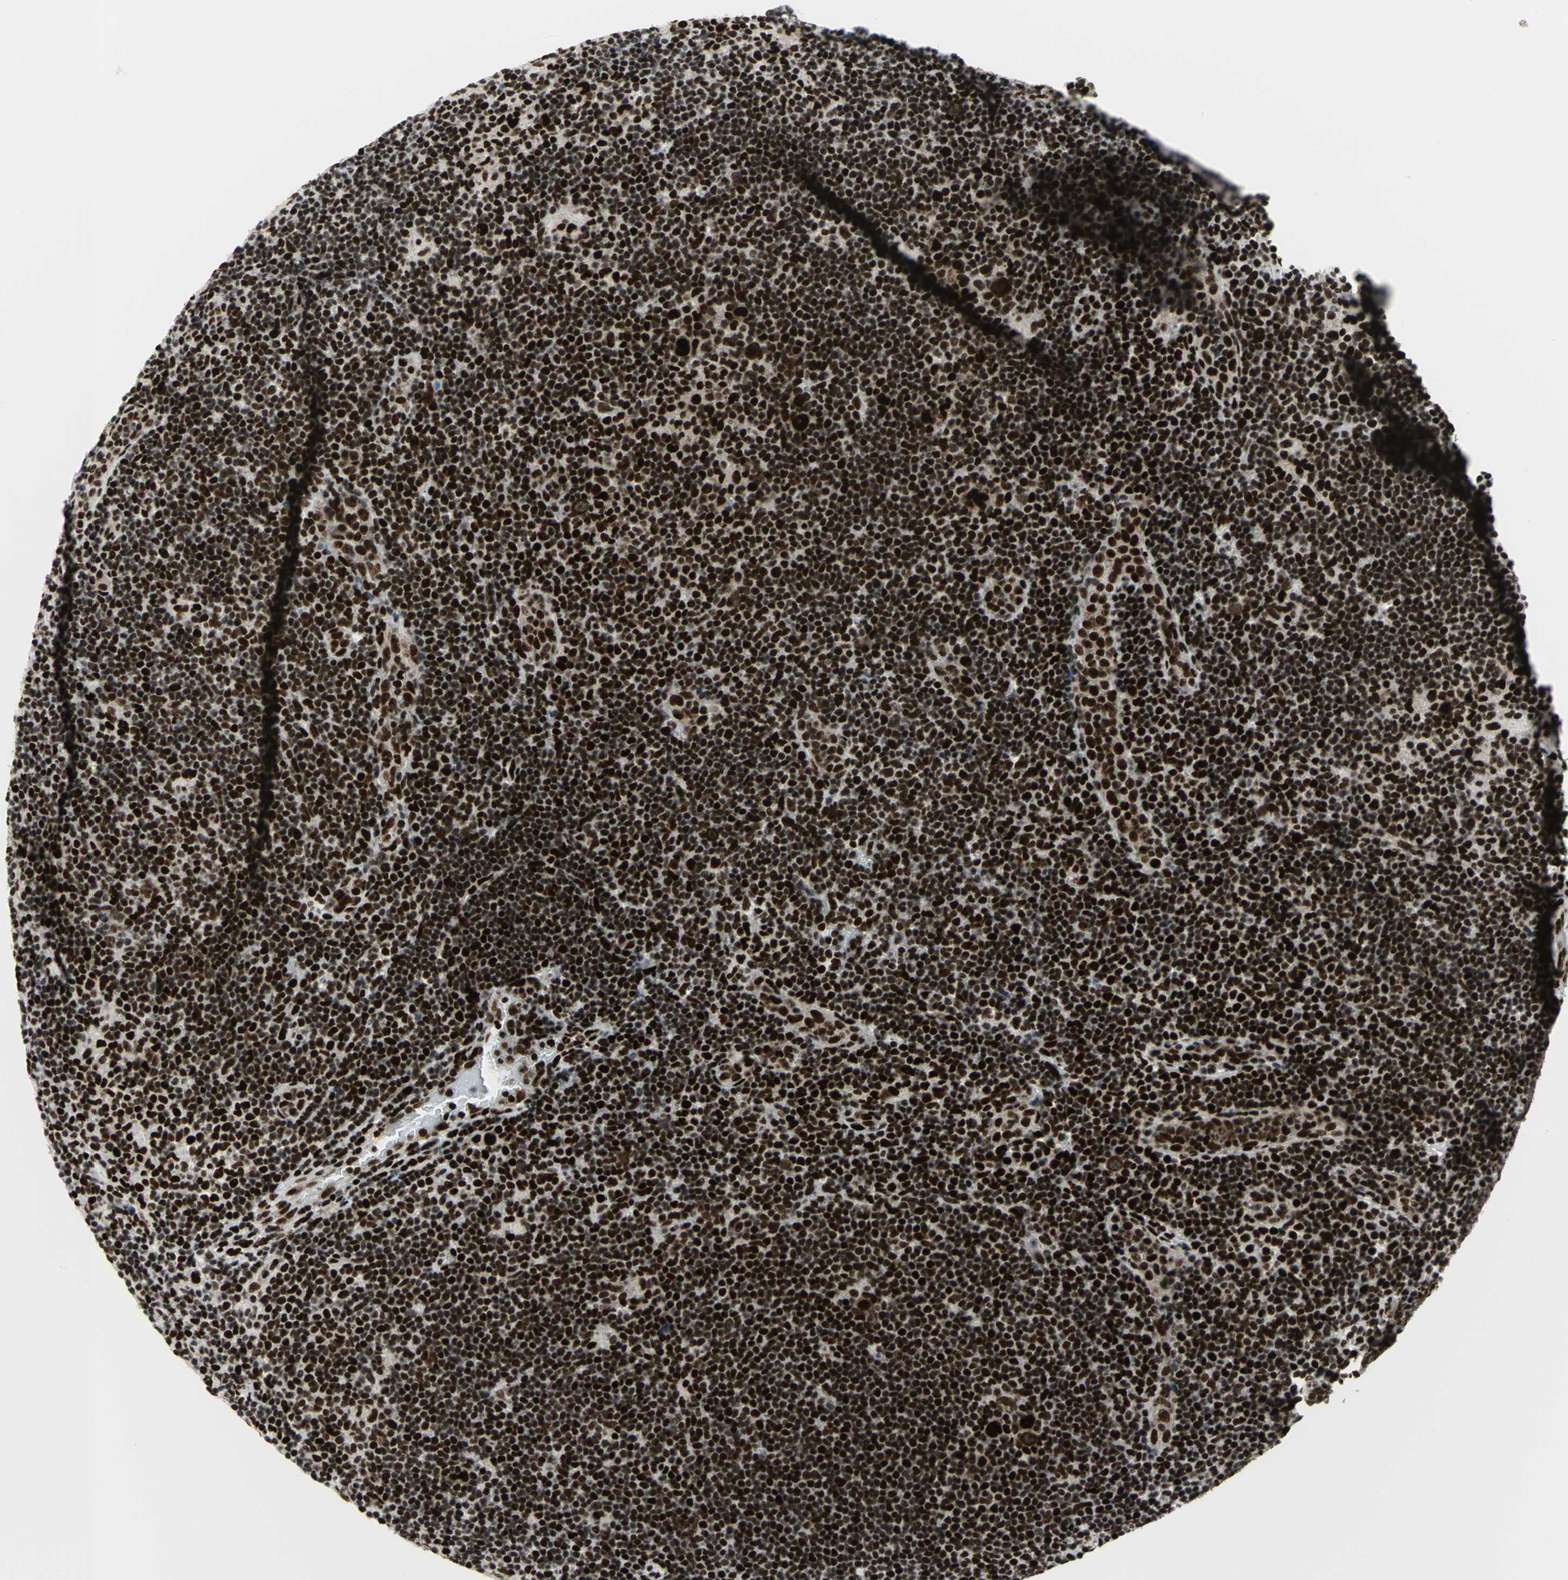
{"staining": {"intensity": "strong", "quantity": ">75%", "location": "nuclear"}, "tissue": "lymphoma", "cell_type": "Tumor cells", "image_type": "cancer", "snomed": [{"axis": "morphology", "description": "Hodgkin's disease, NOS"}, {"axis": "topography", "description": "Lymph node"}], "caption": "A high-resolution micrograph shows IHC staining of Hodgkin's disease, which exhibits strong nuclear staining in about >75% of tumor cells.", "gene": "SMARCA4", "patient": {"sex": "female", "age": 57}}